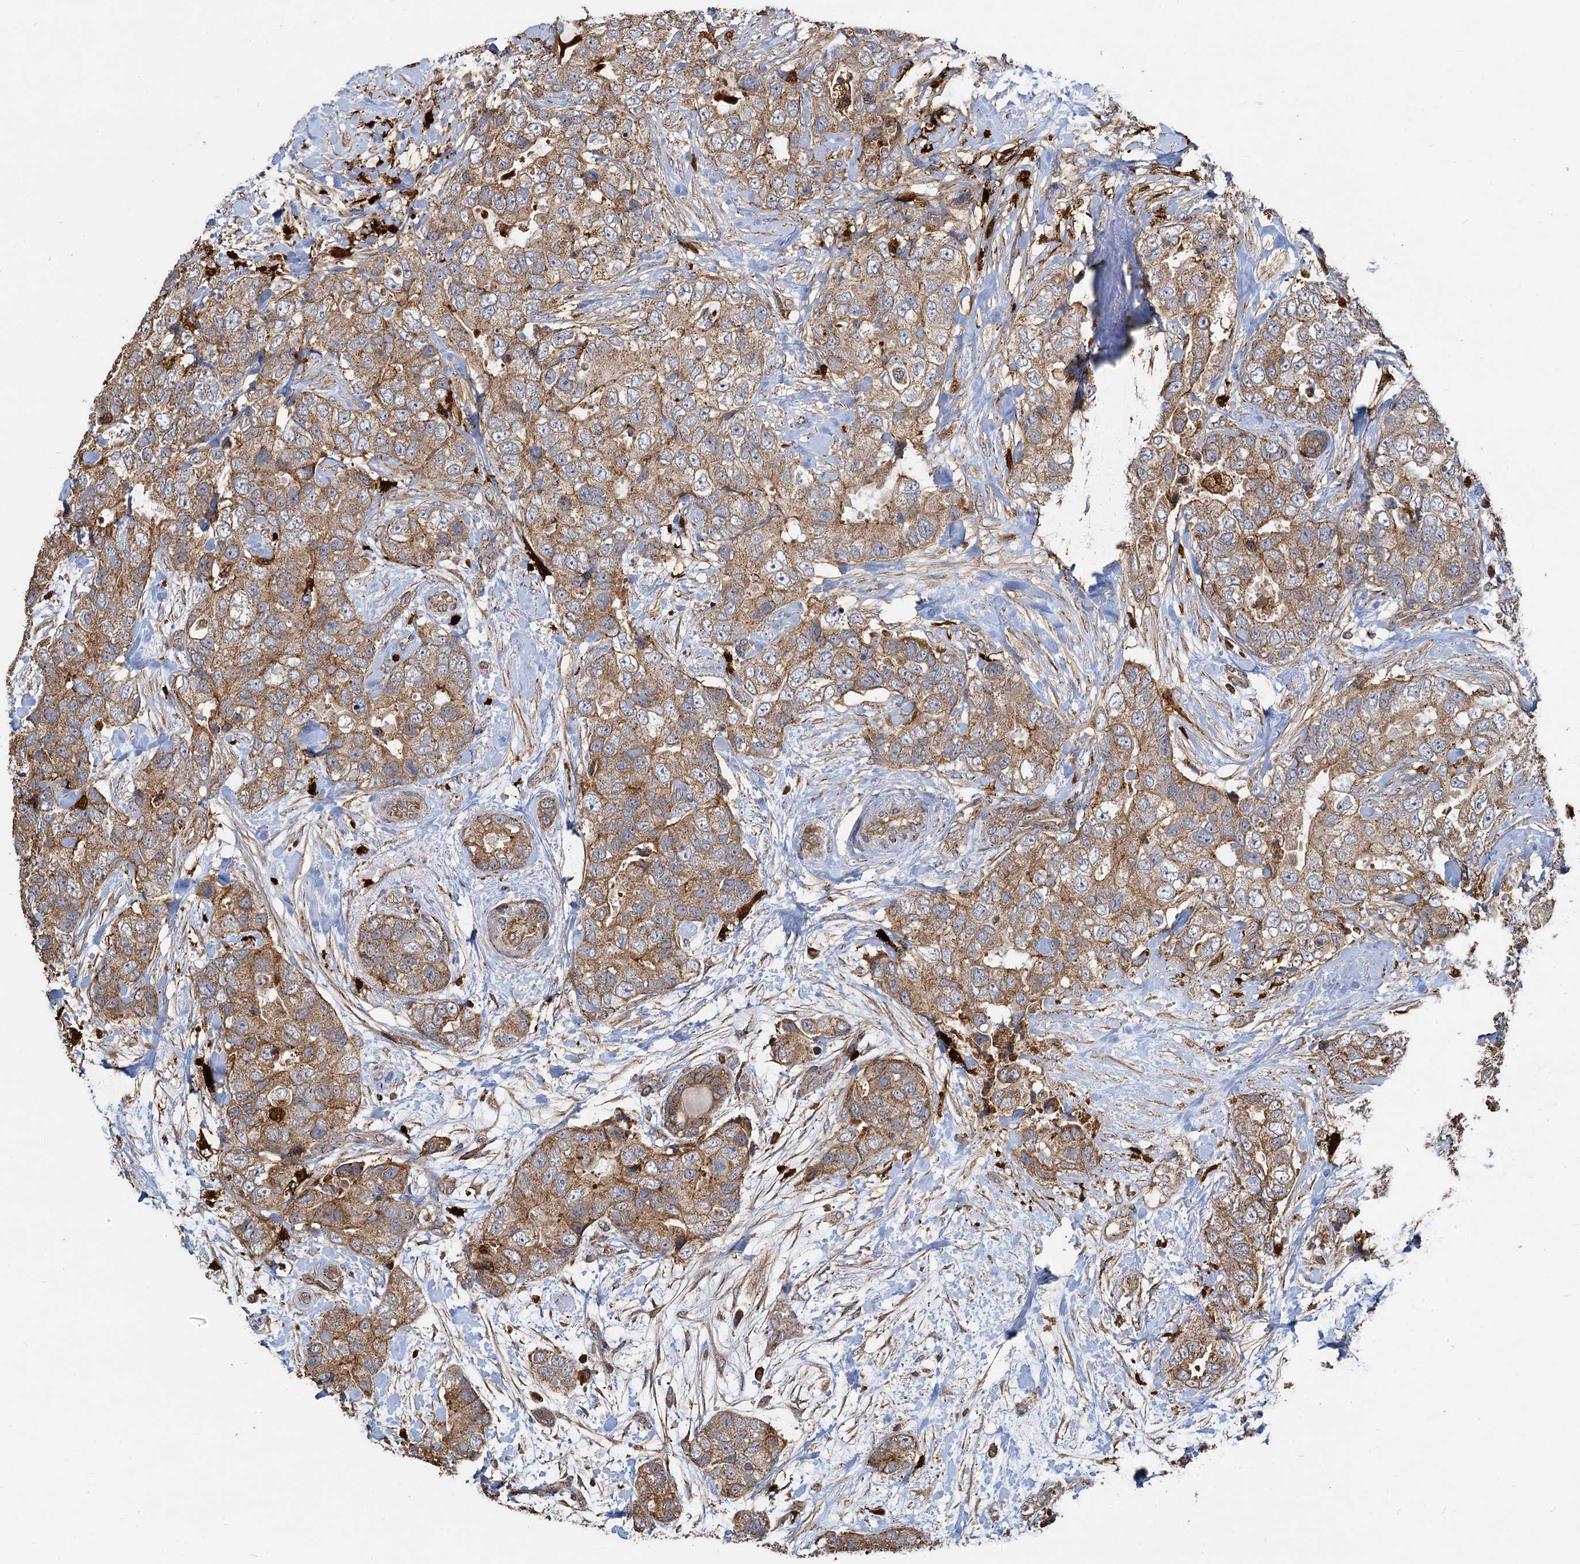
{"staining": {"intensity": "moderate", "quantity": ">75%", "location": "cytoplasmic/membranous"}, "tissue": "breast cancer", "cell_type": "Tumor cells", "image_type": "cancer", "snomed": [{"axis": "morphology", "description": "Duct carcinoma"}, {"axis": "topography", "description": "Breast"}], "caption": "Protein staining of infiltrating ductal carcinoma (breast) tissue displays moderate cytoplasmic/membranous staining in about >75% of tumor cells. (Brightfield microscopy of DAB IHC at high magnification).", "gene": "SDS", "patient": {"sex": "female", "age": 62}}